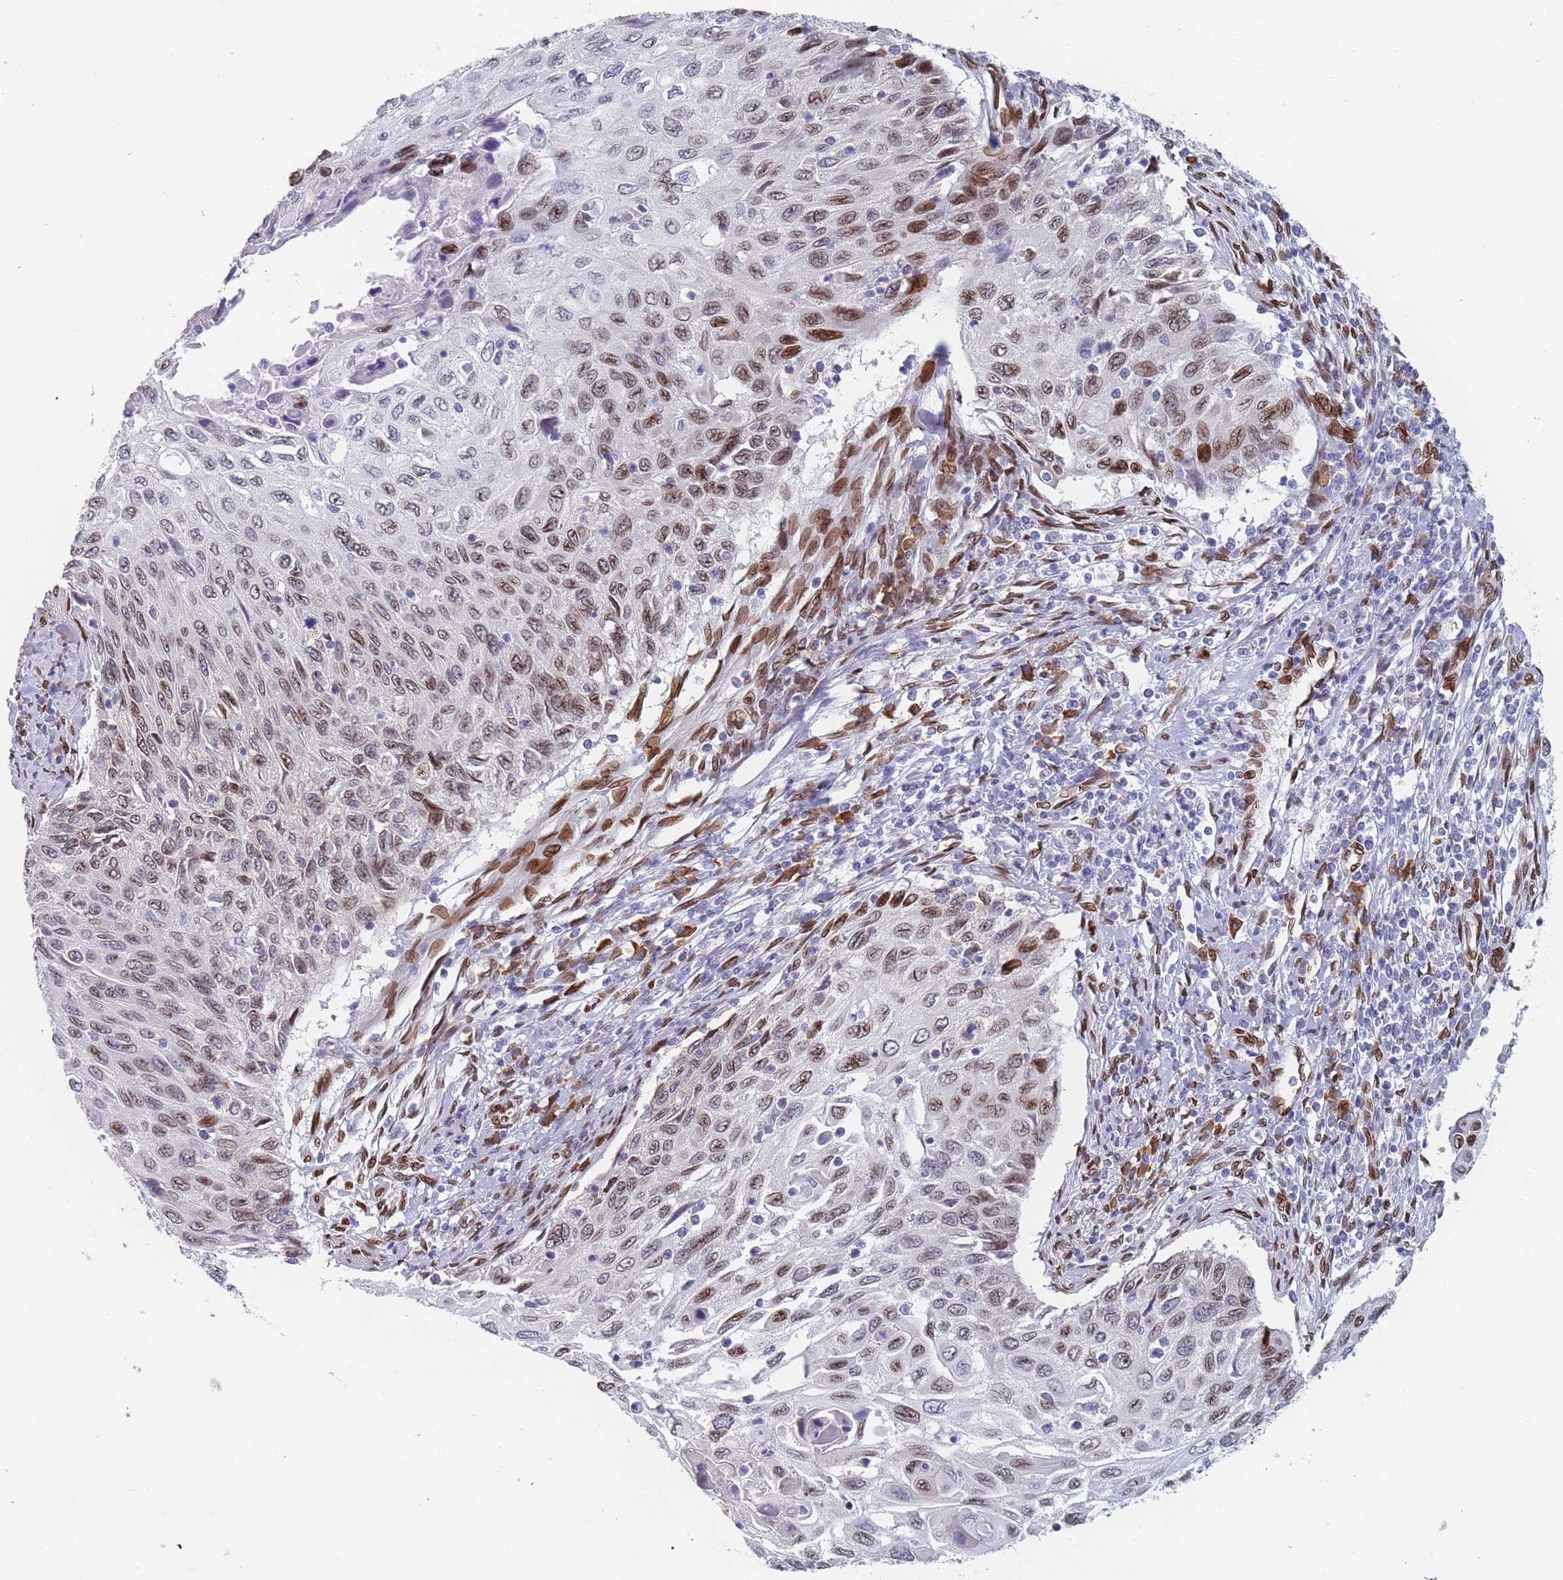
{"staining": {"intensity": "moderate", "quantity": "25%-75%", "location": "cytoplasmic/membranous,nuclear"}, "tissue": "cervical cancer", "cell_type": "Tumor cells", "image_type": "cancer", "snomed": [{"axis": "morphology", "description": "Squamous cell carcinoma, NOS"}, {"axis": "topography", "description": "Cervix"}], "caption": "Human squamous cell carcinoma (cervical) stained with a protein marker reveals moderate staining in tumor cells.", "gene": "ZBTB1", "patient": {"sex": "female", "age": 70}}